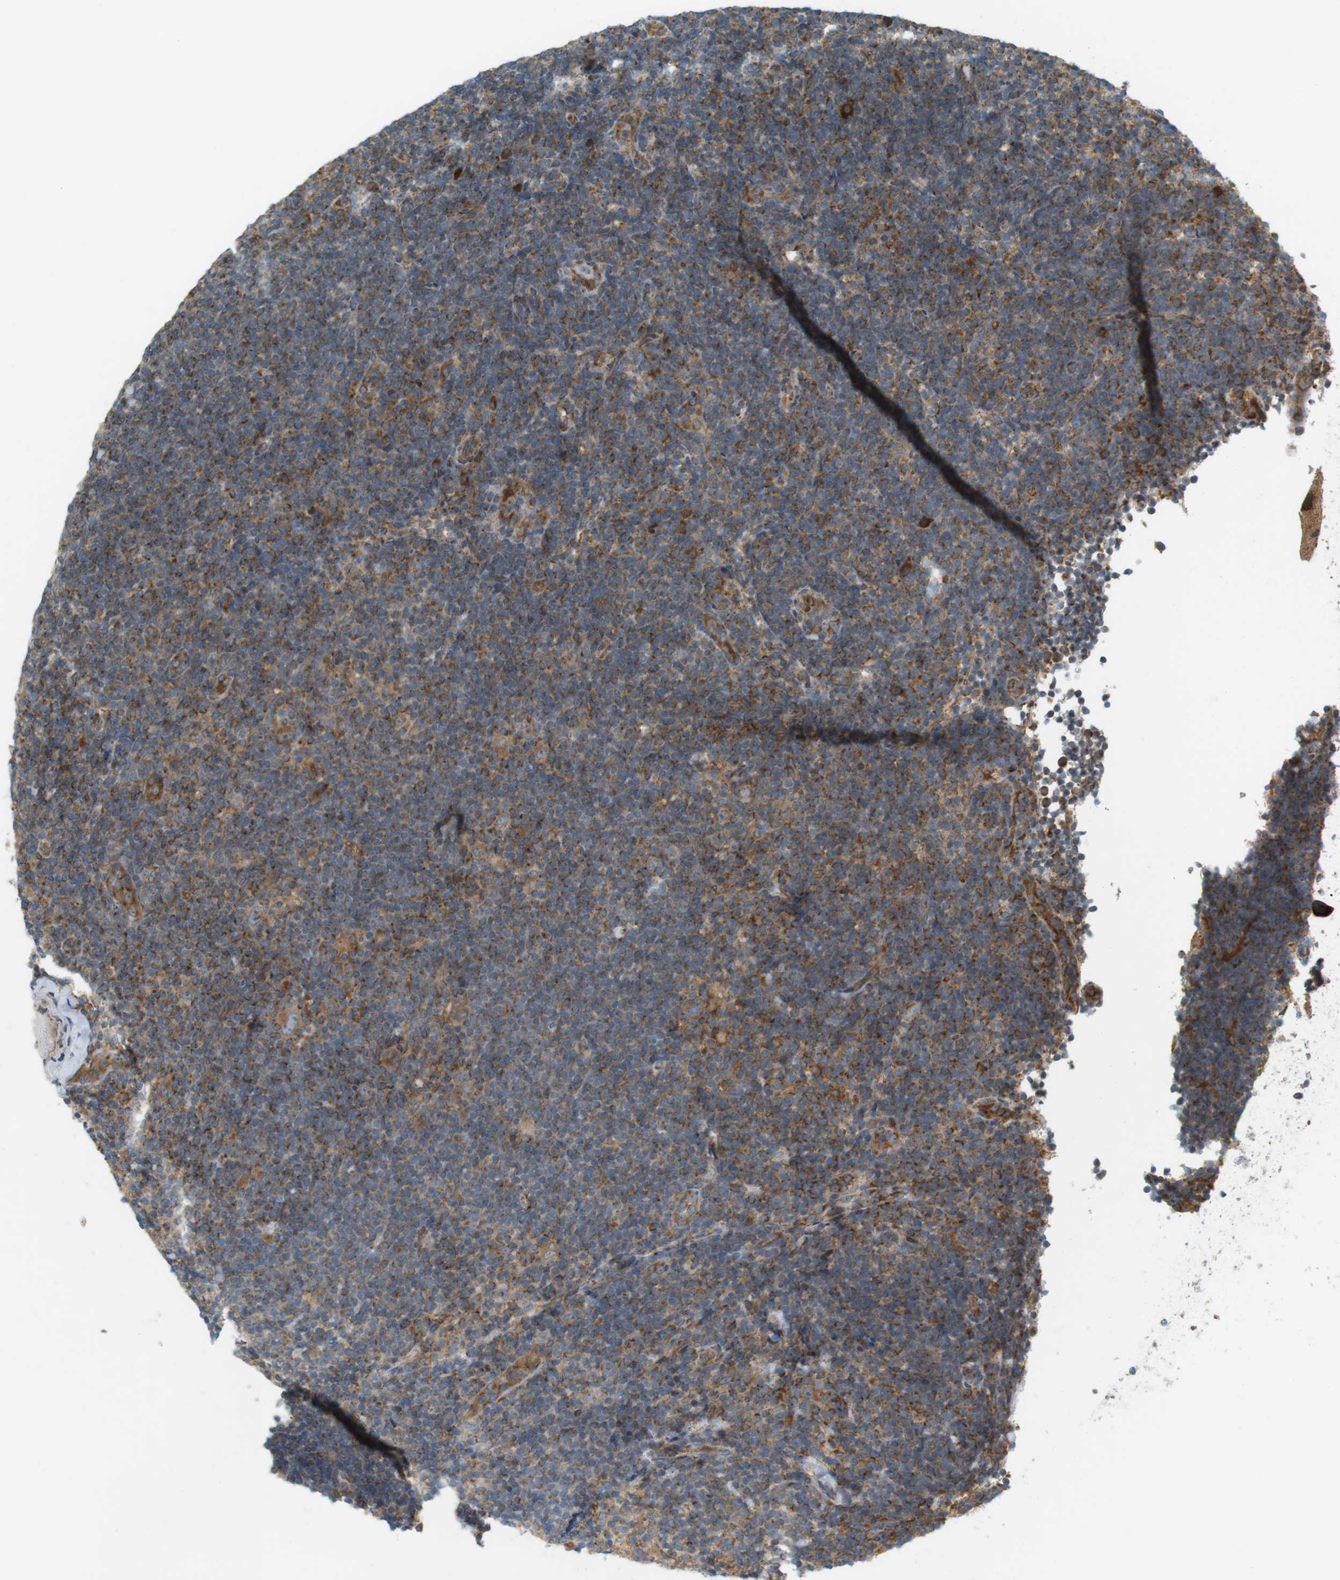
{"staining": {"intensity": "moderate", "quantity": ">75%", "location": "cytoplasmic/membranous"}, "tissue": "lymphoma", "cell_type": "Tumor cells", "image_type": "cancer", "snomed": [{"axis": "morphology", "description": "Hodgkin's disease, NOS"}, {"axis": "topography", "description": "Lymph node"}], "caption": "Lymphoma stained with a brown dye shows moderate cytoplasmic/membranous positive positivity in about >75% of tumor cells.", "gene": "SLC41A1", "patient": {"sex": "female", "age": 57}}